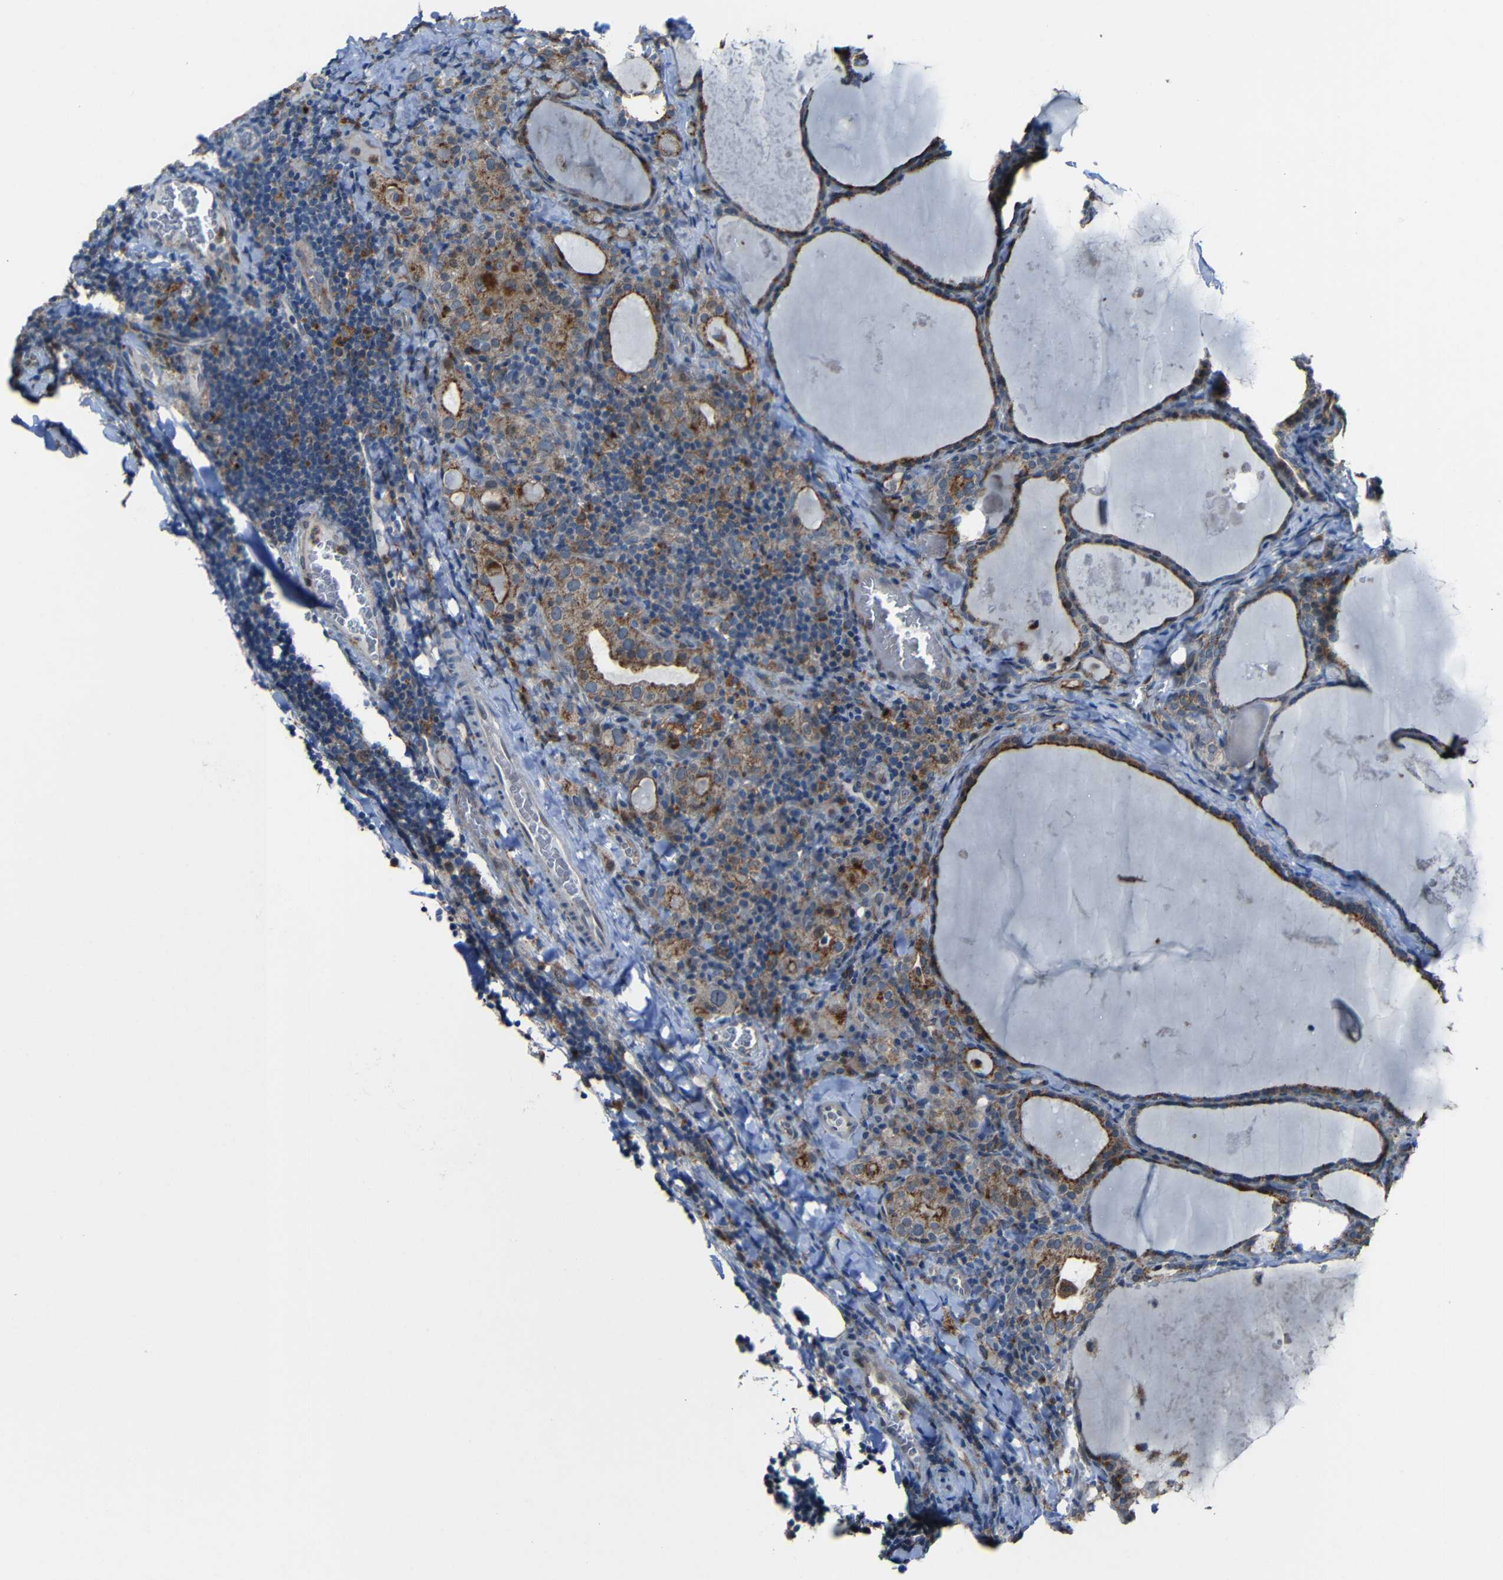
{"staining": {"intensity": "moderate", "quantity": ">75%", "location": "cytoplasmic/membranous"}, "tissue": "thyroid cancer", "cell_type": "Tumor cells", "image_type": "cancer", "snomed": [{"axis": "morphology", "description": "Papillary adenocarcinoma, NOS"}, {"axis": "topography", "description": "Thyroid gland"}], "caption": "Protein expression analysis of papillary adenocarcinoma (thyroid) shows moderate cytoplasmic/membranous positivity in approximately >75% of tumor cells.", "gene": "DNAJC5", "patient": {"sex": "female", "age": 42}}